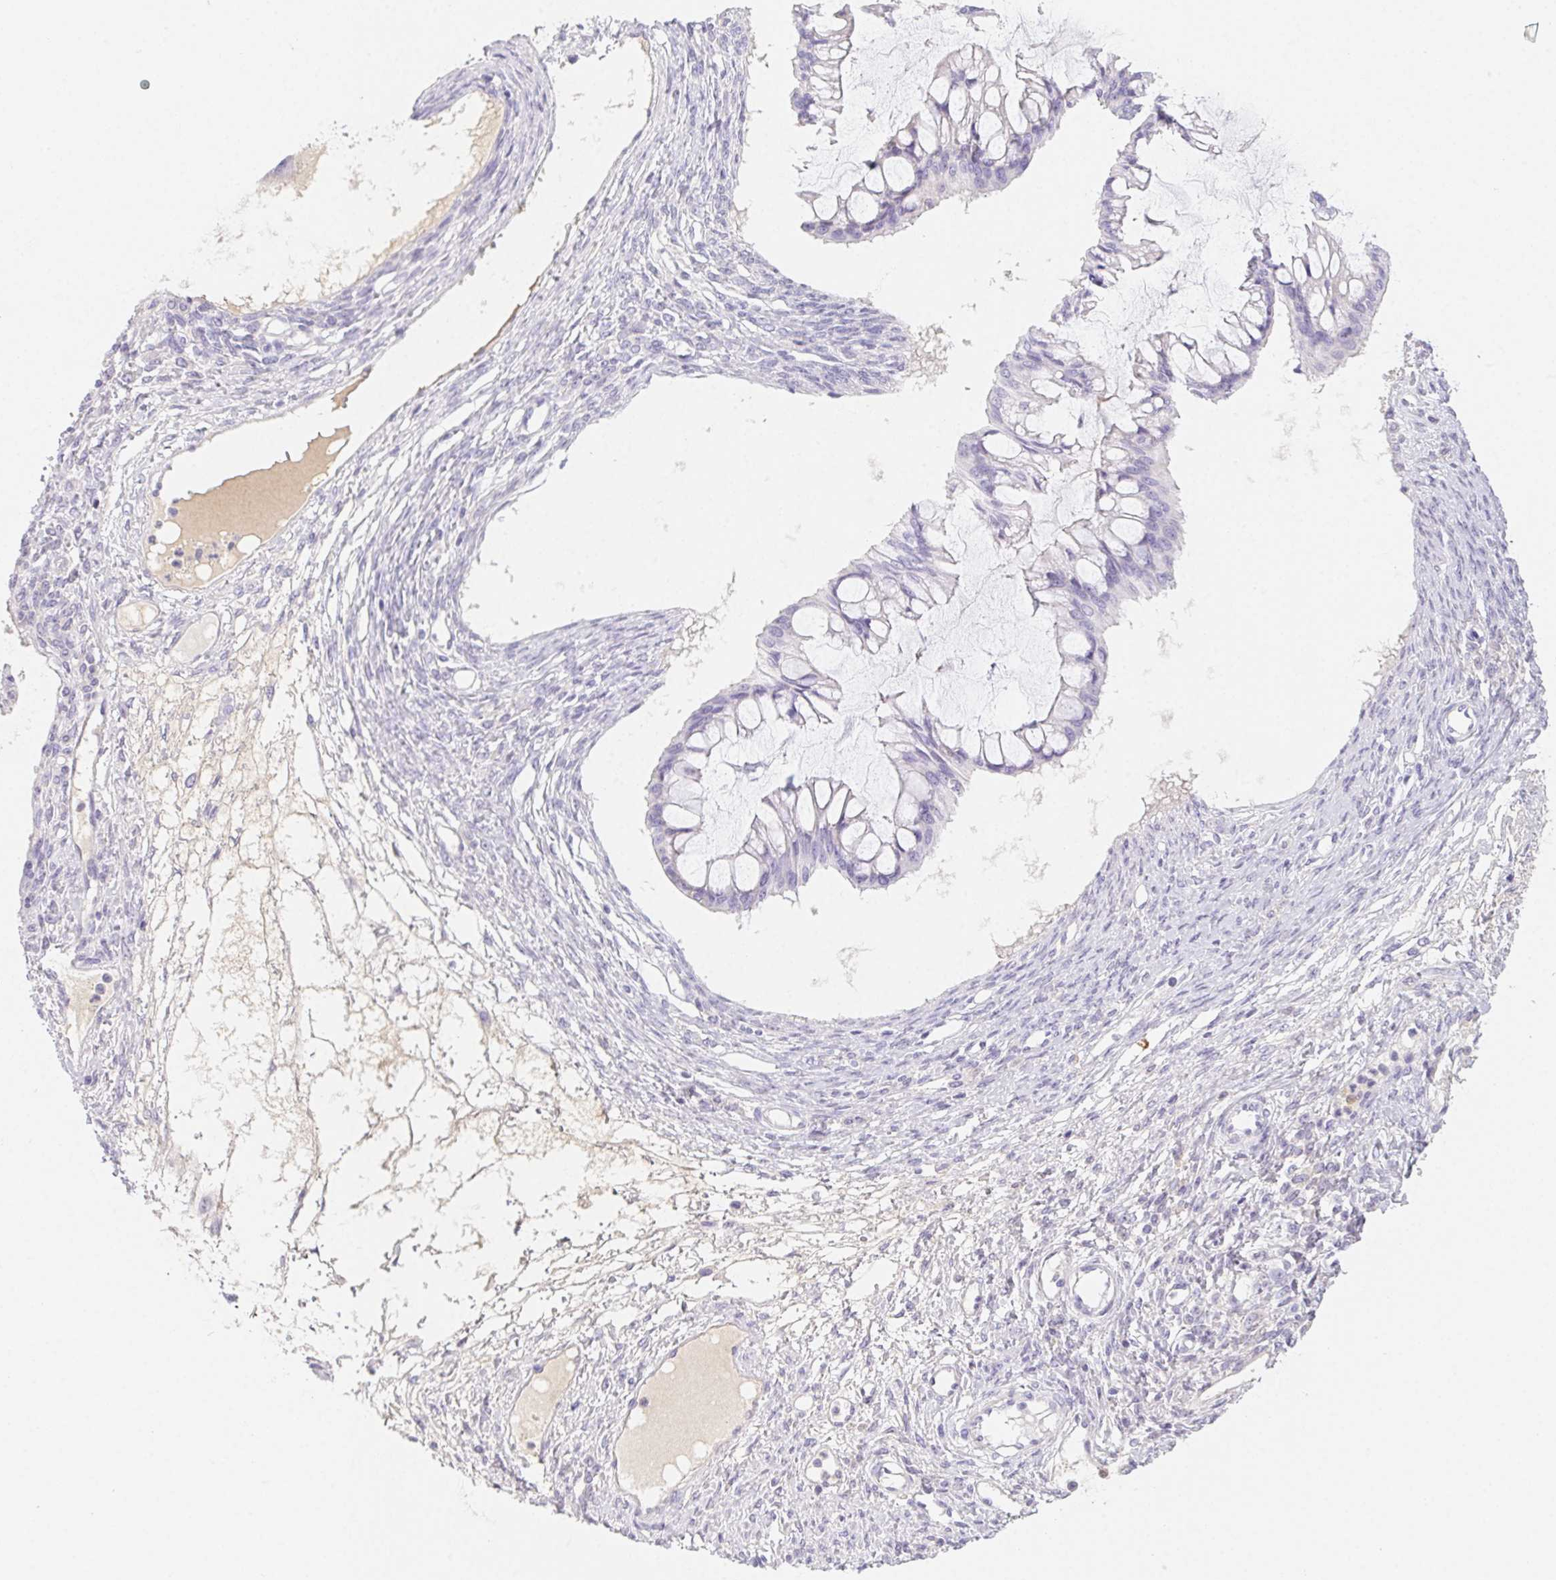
{"staining": {"intensity": "negative", "quantity": "none", "location": "none"}, "tissue": "ovarian cancer", "cell_type": "Tumor cells", "image_type": "cancer", "snomed": [{"axis": "morphology", "description": "Cystadenocarcinoma, mucinous, NOS"}, {"axis": "topography", "description": "Ovary"}], "caption": "A photomicrograph of human mucinous cystadenocarcinoma (ovarian) is negative for staining in tumor cells.", "gene": "ITIH2", "patient": {"sex": "female", "age": 73}}